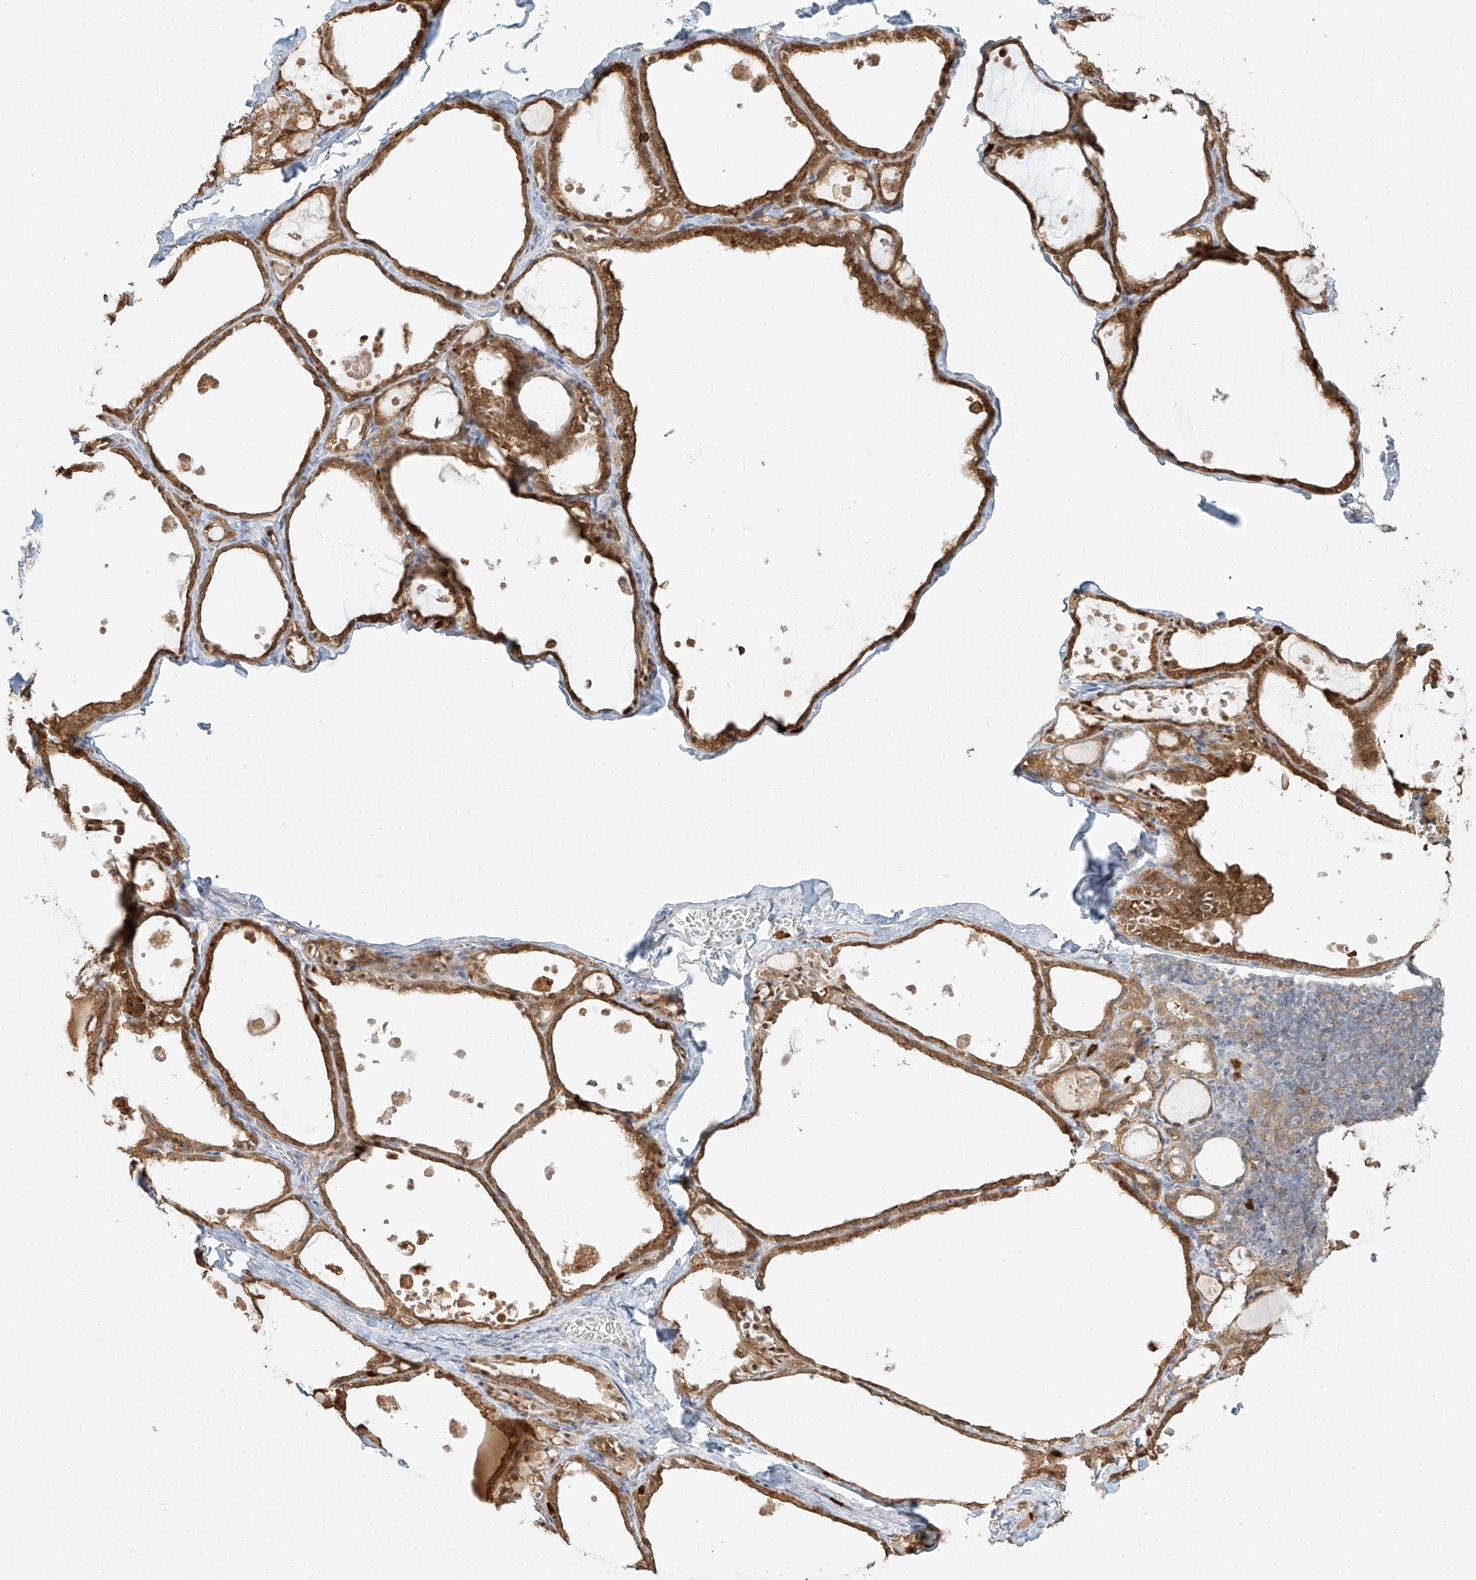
{"staining": {"intensity": "moderate", "quantity": ">75%", "location": "cytoplasmic/membranous"}, "tissue": "thyroid gland", "cell_type": "Glandular cells", "image_type": "normal", "snomed": [{"axis": "morphology", "description": "Normal tissue, NOS"}, {"axis": "topography", "description": "Thyroid gland"}], "caption": "Immunohistochemical staining of benign human thyroid gland shows medium levels of moderate cytoplasmic/membranous expression in about >75% of glandular cells.", "gene": "PGD", "patient": {"sex": "male", "age": 56}}